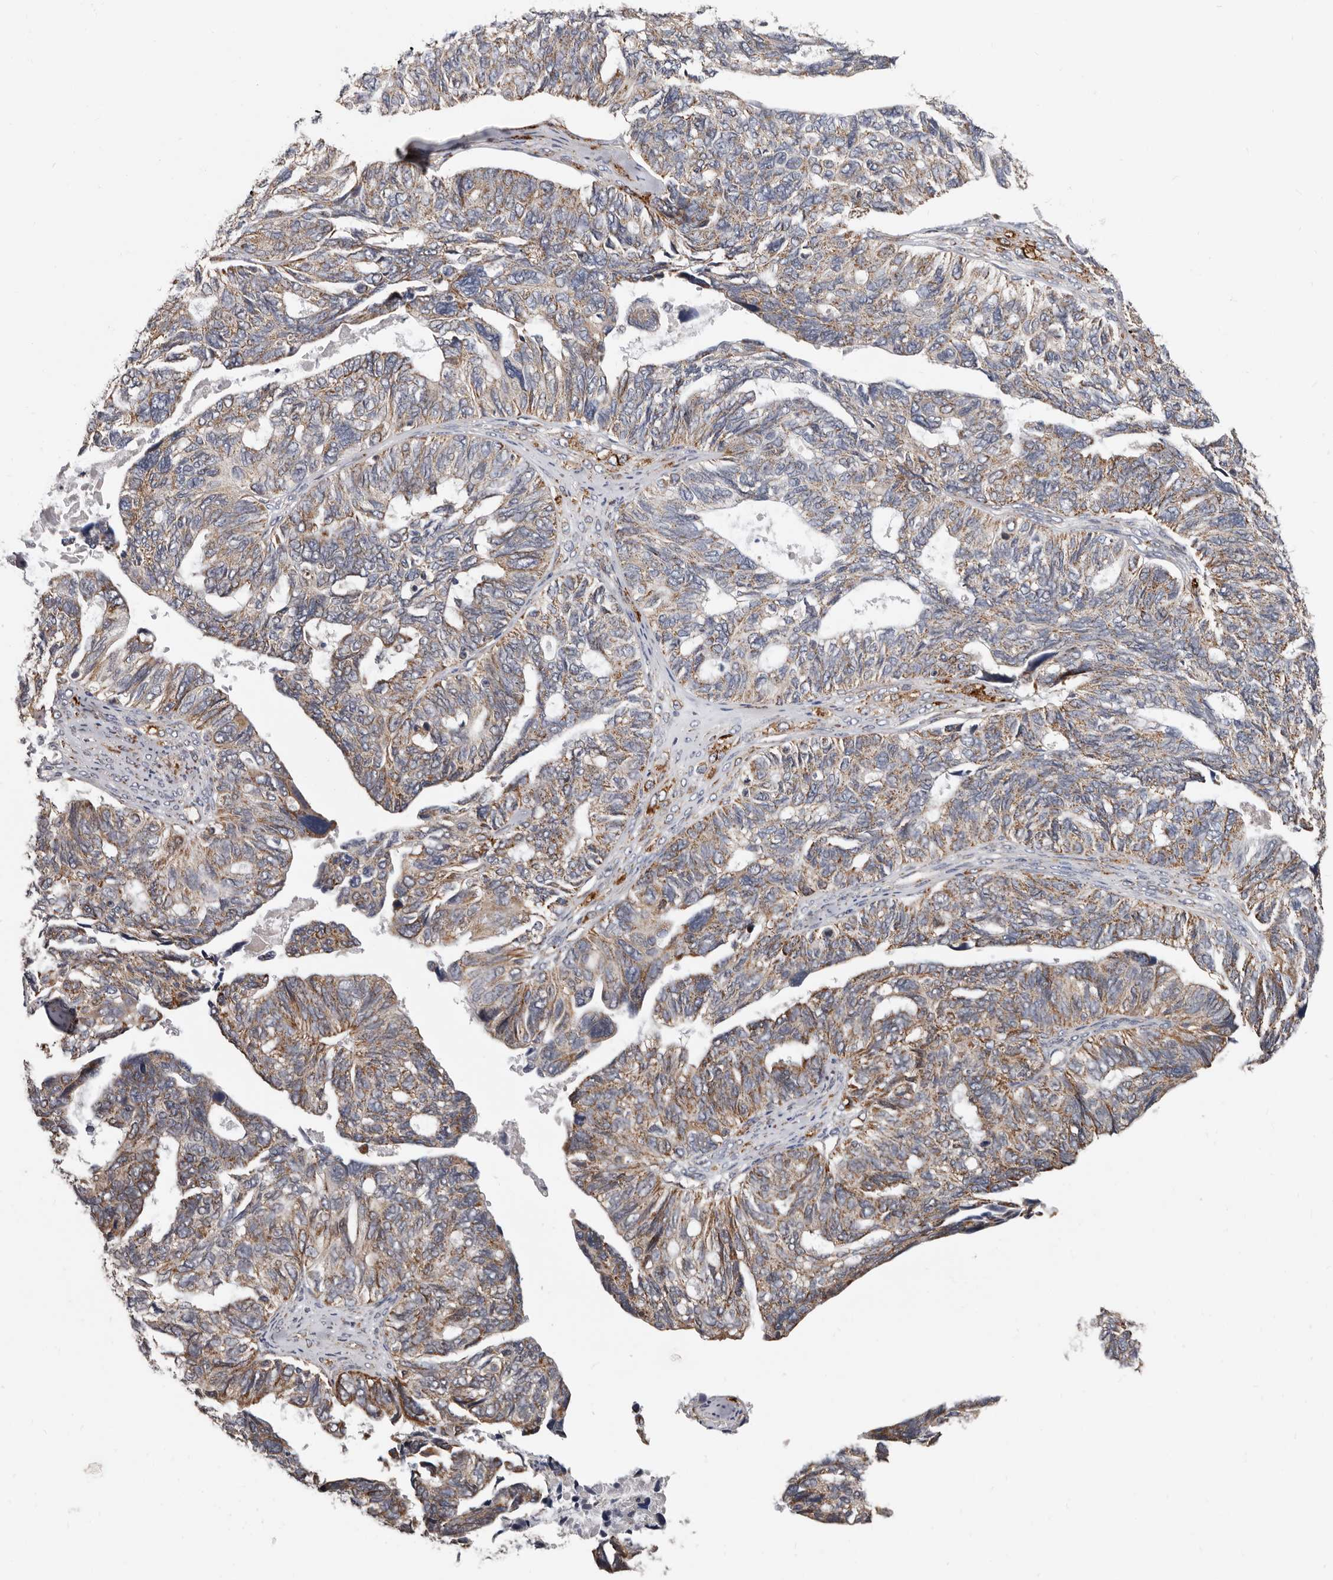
{"staining": {"intensity": "weak", "quantity": ">75%", "location": "cytoplasmic/membranous"}, "tissue": "ovarian cancer", "cell_type": "Tumor cells", "image_type": "cancer", "snomed": [{"axis": "morphology", "description": "Cystadenocarcinoma, serous, NOS"}, {"axis": "topography", "description": "Ovary"}], "caption": "A histopathology image showing weak cytoplasmic/membranous staining in approximately >75% of tumor cells in ovarian serous cystadenocarcinoma, as visualized by brown immunohistochemical staining.", "gene": "MRPL18", "patient": {"sex": "female", "age": 79}}